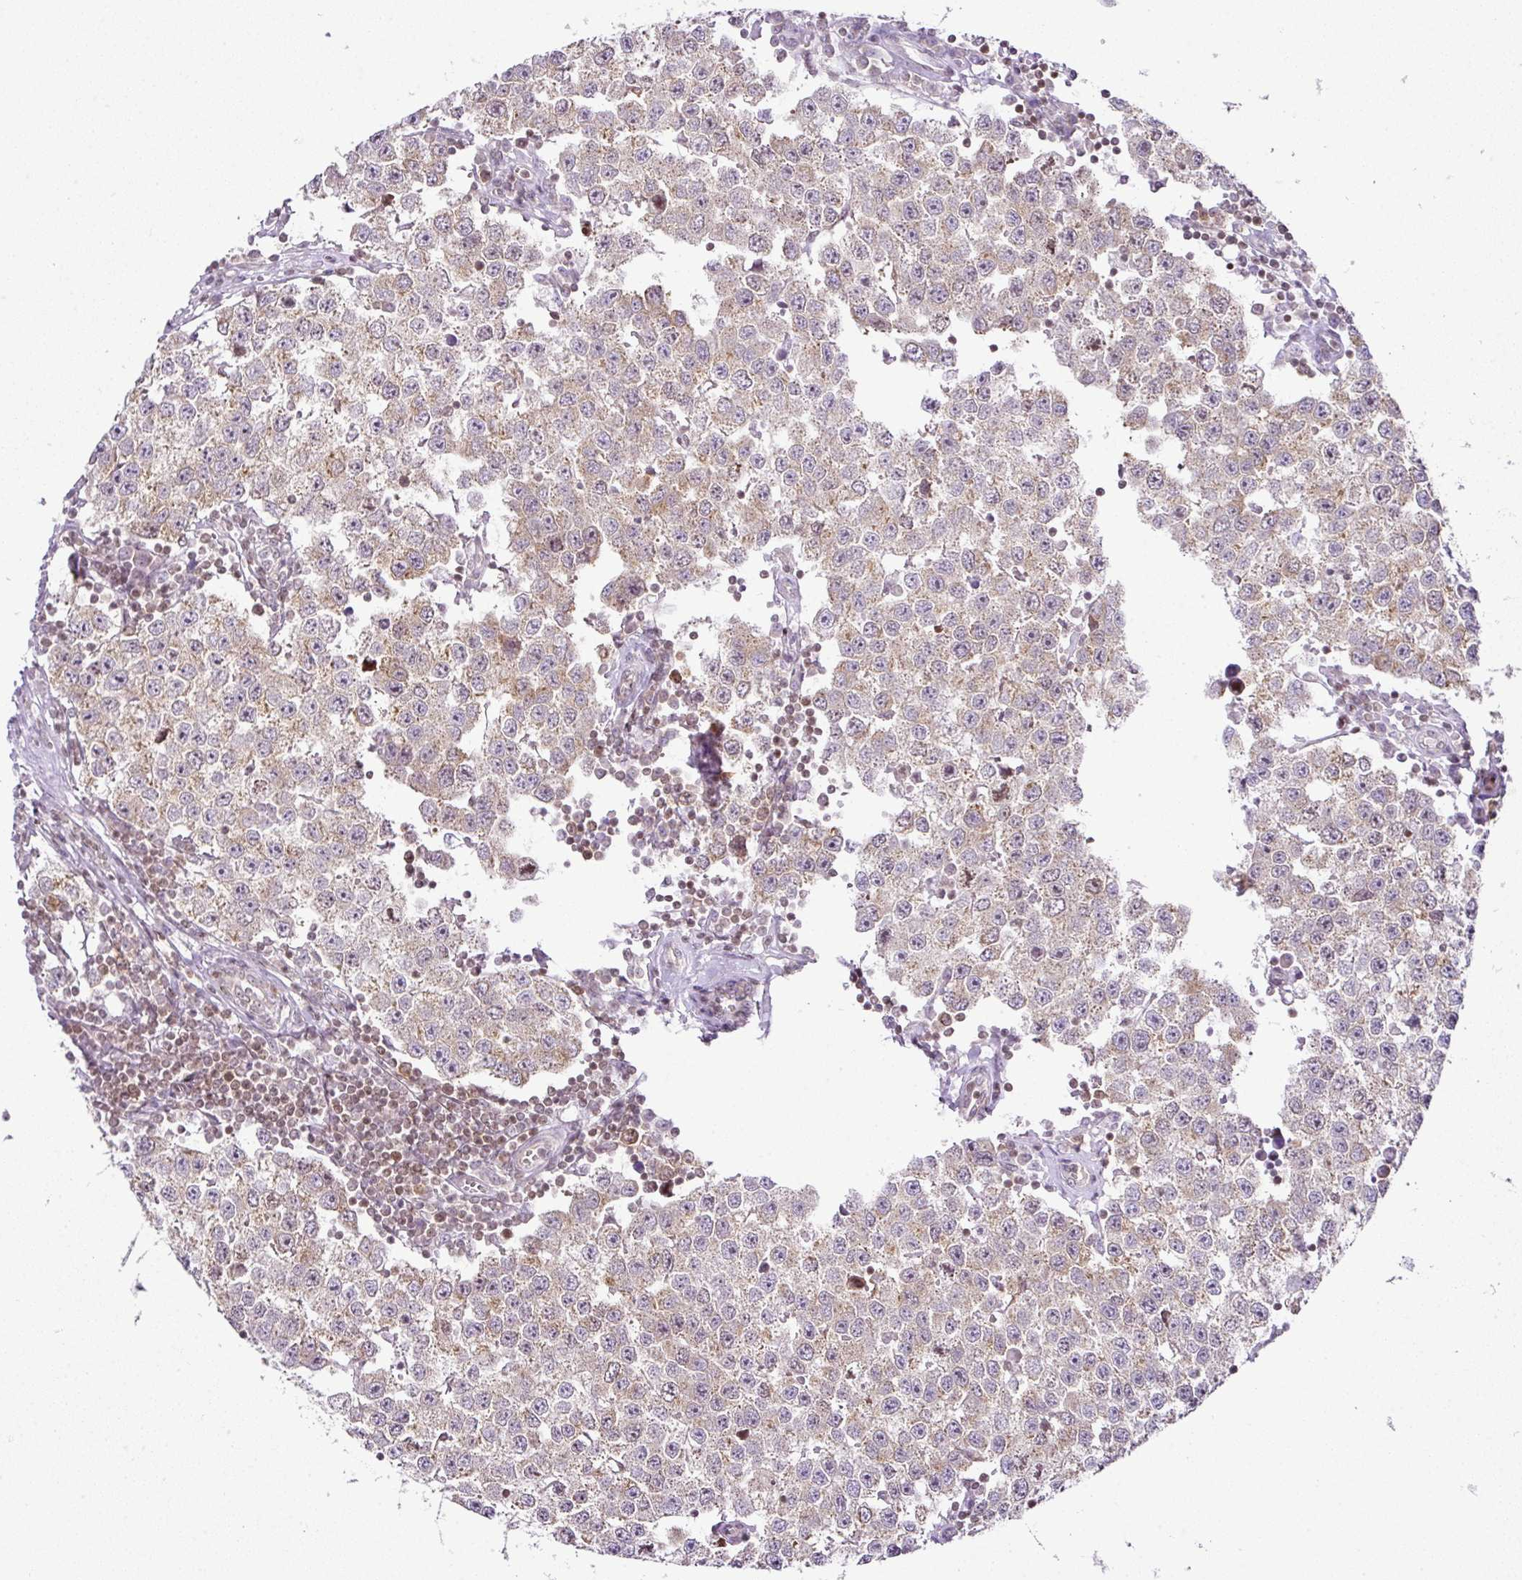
{"staining": {"intensity": "weak", "quantity": ">75%", "location": "cytoplasmic/membranous"}, "tissue": "testis cancer", "cell_type": "Tumor cells", "image_type": "cancer", "snomed": [{"axis": "morphology", "description": "Seminoma, NOS"}, {"axis": "topography", "description": "Testis"}], "caption": "Testis seminoma stained with a brown dye demonstrates weak cytoplasmic/membranous positive positivity in approximately >75% of tumor cells.", "gene": "FAM32A", "patient": {"sex": "male", "age": 34}}